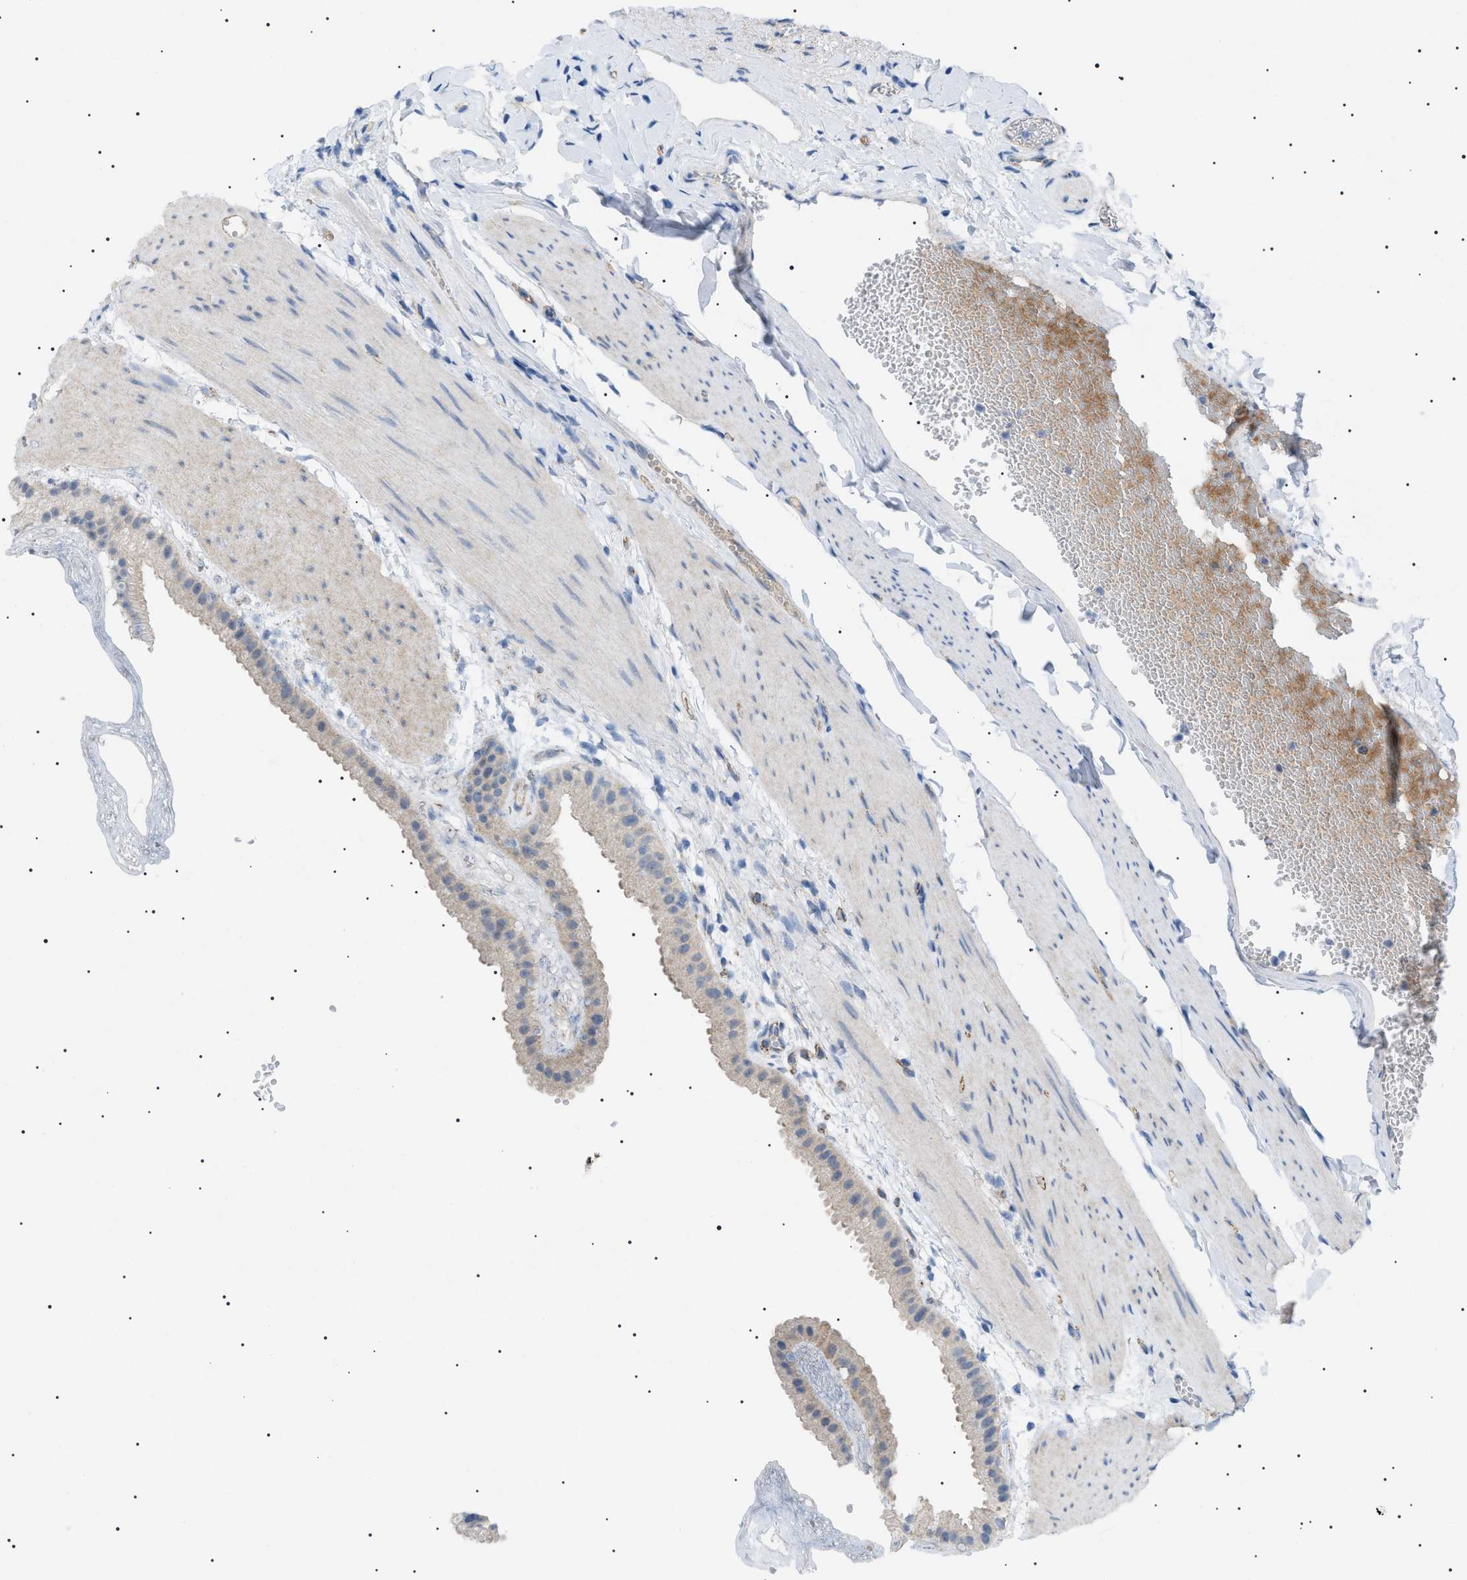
{"staining": {"intensity": "weak", "quantity": "<25%", "location": "cytoplasmic/membranous"}, "tissue": "gallbladder", "cell_type": "Glandular cells", "image_type": "normal", "snomed": [{"axis": "morphology", "description": "Normal tissue, NOS"}, {"axis": "topography", "description": "Gallbladder"}], "caption": "Immunohistochemistry photomicrograph of normal gallbladder: human gallbladder stained with DAB (3,3'-diaminobenzidine) reveals no significant protein staining in glandular cells.", "gene": "ADAMTS1", "patient": {"sex": "female", "age": 64}}